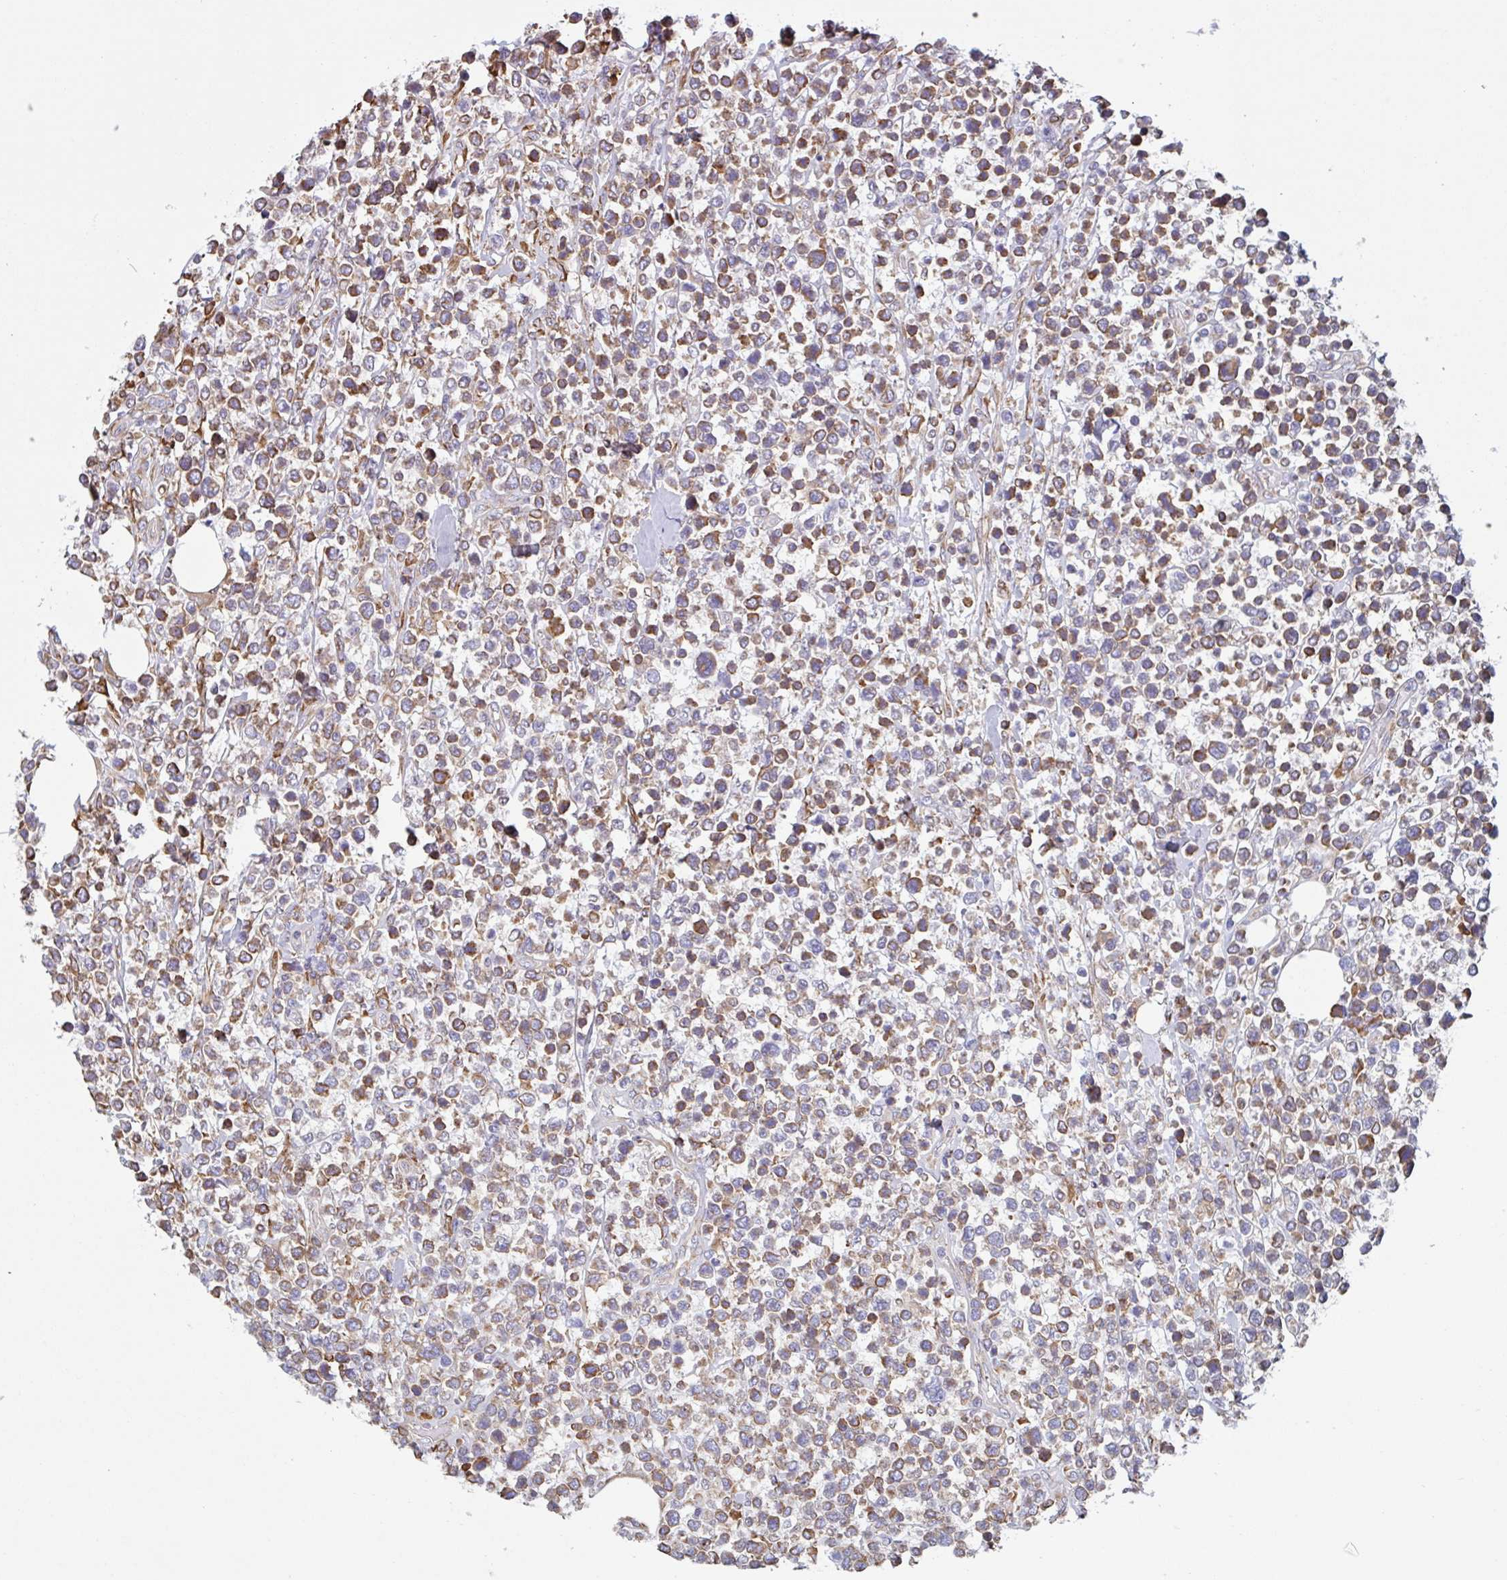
{"staining": {"intensity": "moderate", "quantity": ">75%", "location": "cytoplasmic/membranous"}, "tissue": "lymphoma", "cell_type": "Tumor cells", "image_type": "cancer", "snomed": [{"axis": "morphology", "description": "Malignant lymphoma, non-Hodgkin's type, Low grade"}, {"axis": "topography", "description": "Lymph node"}], "caption": "Low-grade malignant lymphoma, non-Hodgkin's type was stained to show a protein in brown. There is medium levels of moderate cytoplasmic/membranous expression in approximately >75% of tumor cells. The staining was performed using DAB to visualize the protein expression in brown, while the nuclei were stained in blue with hematoxylin (Magnification: 20x).", "gene": "DOK4", "patient": {"sex": "male", "age": 60}}